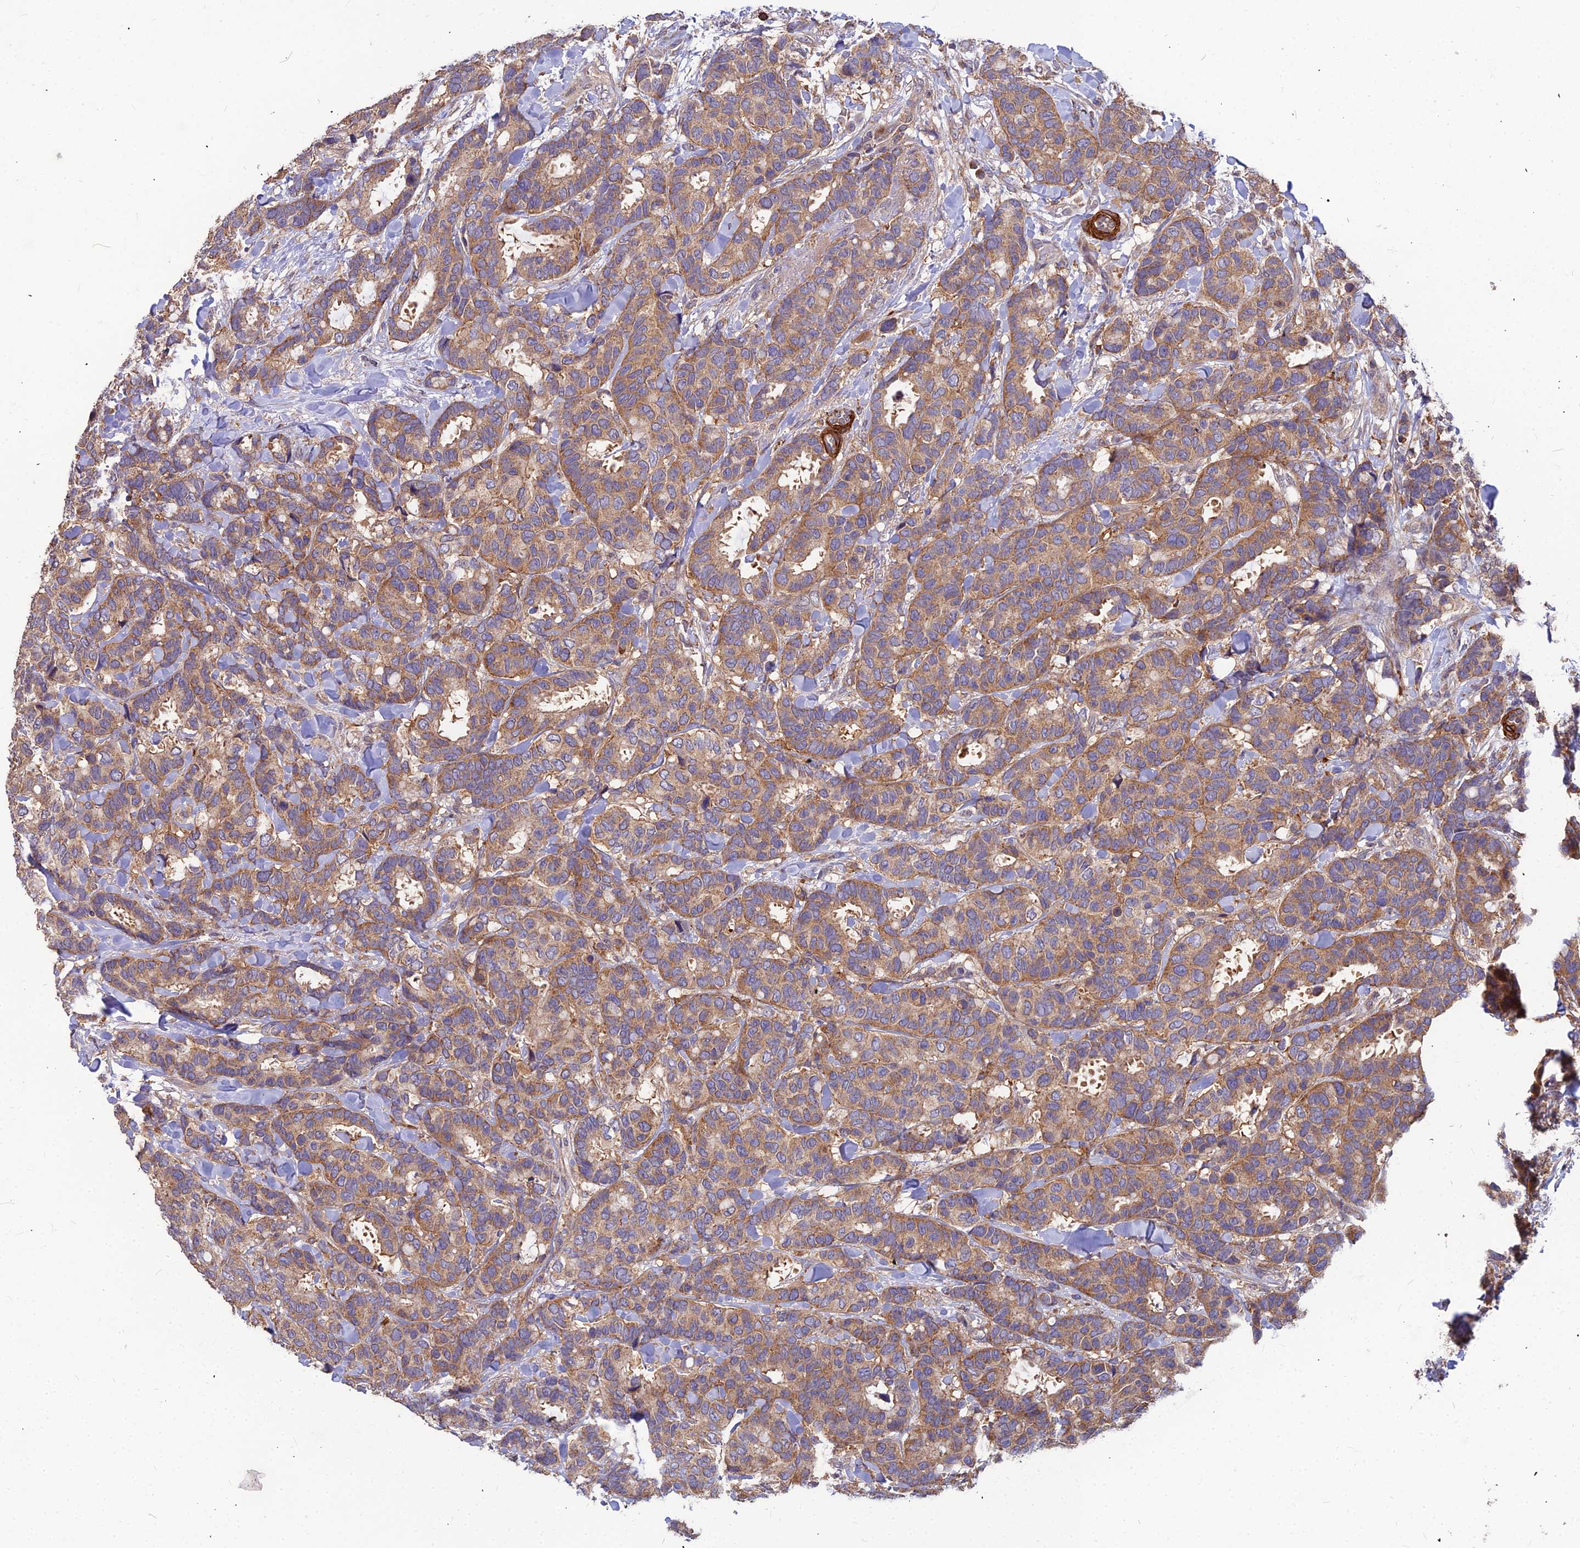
{"staining": {"intensity": "moderate", "quantity": ">75%", "location": "cytoplasmic/membranous"}, "tissue": "breast cancer", "cell_type": "Tumor cells", "image_type": "cancer", "snomed": [{"axis": "morphology", "description": "Normal tissue, NOS"}, {"axis": "morphology", "description": "Duct carcinoma"}, {"axis": "topography", "description": "Breast"}], "caption": "High-power microscopy captured an IHC image of infiltrating ductal carcinoma (breast), revealing moderate cytoplasmic/membranous expression in approximately >75% of tumor cells.", "gene": "LEKR1", "patient": {"sex": "female", "age": 87}}